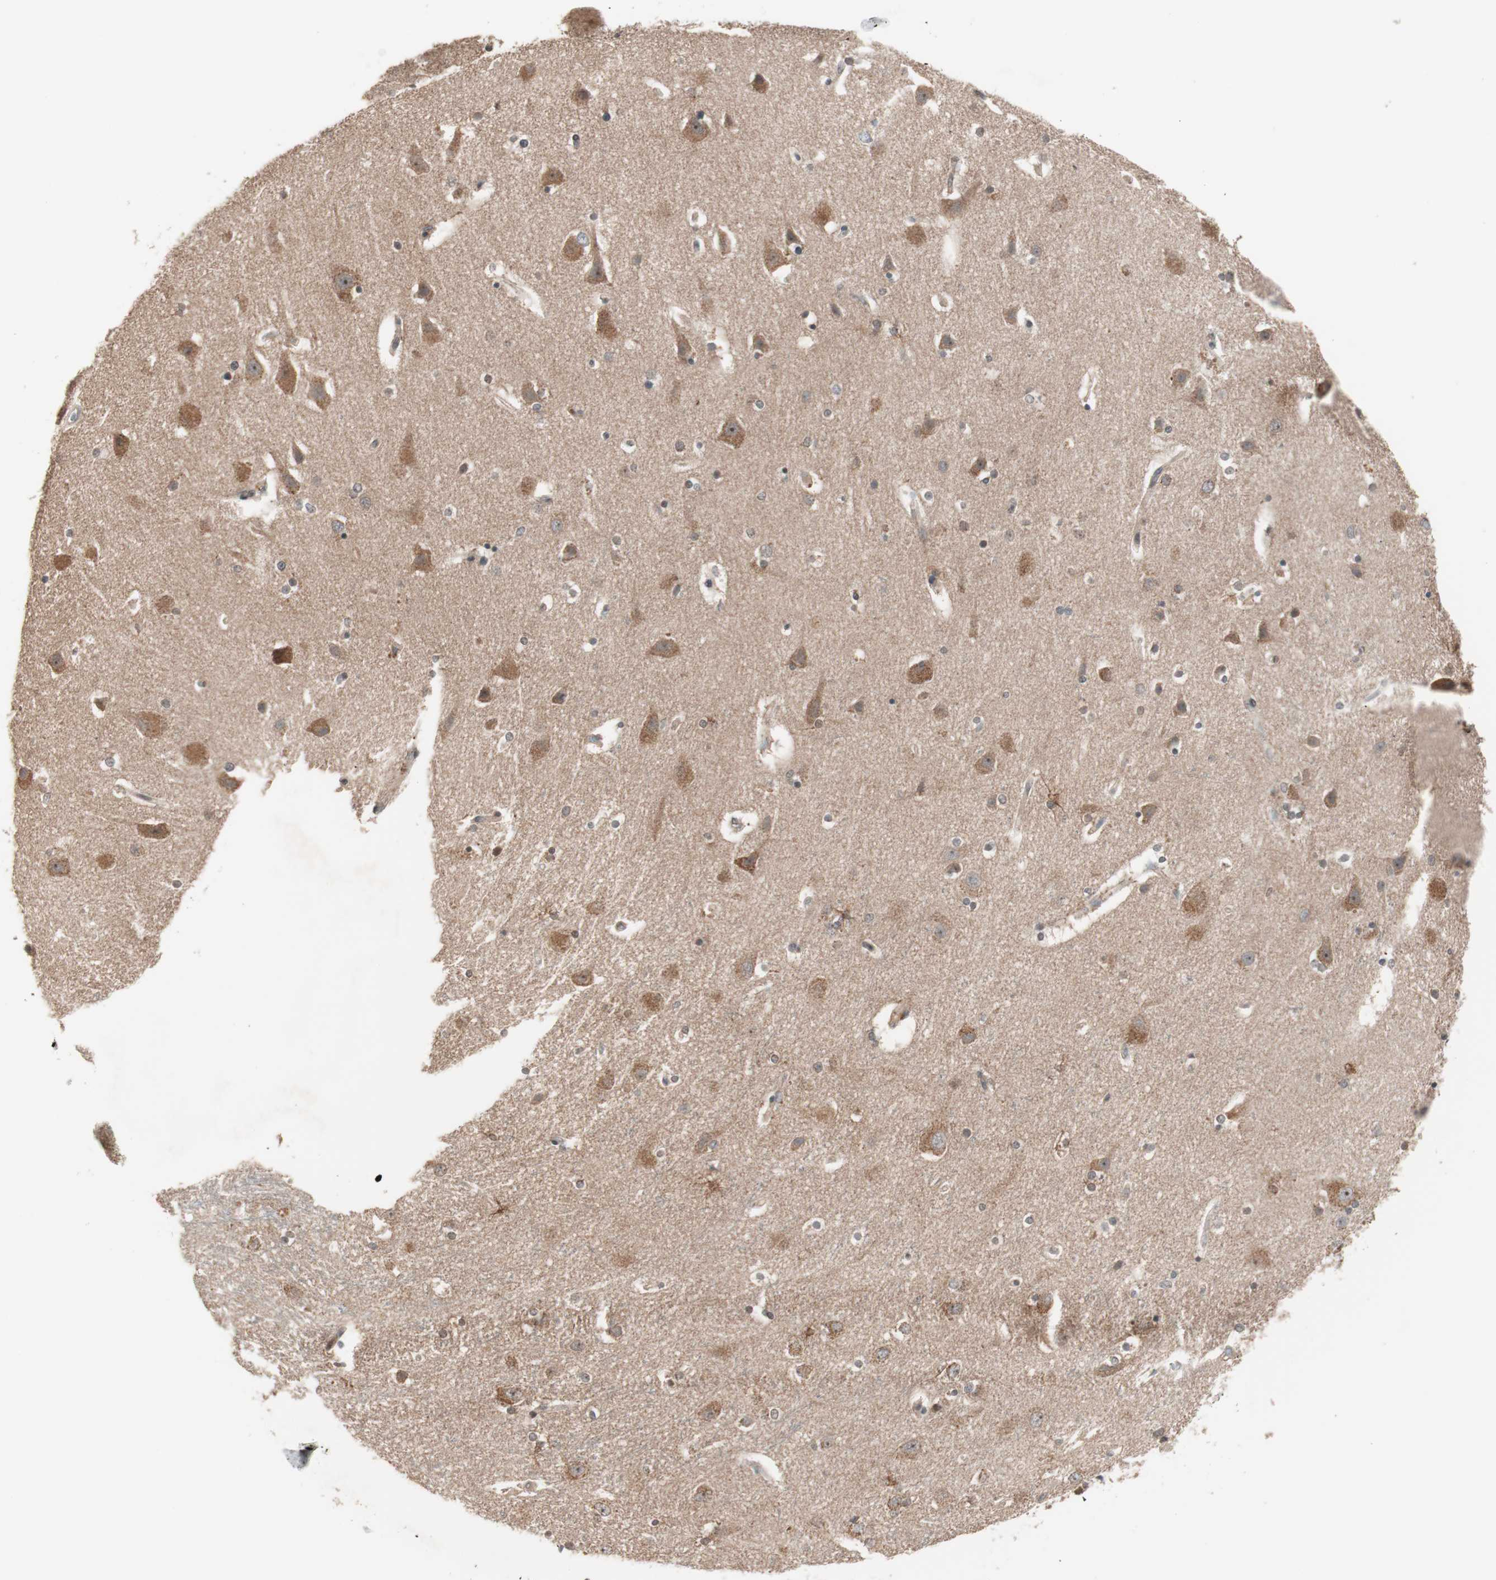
{"staining": {"intensity": "moderate", "quantity": ">75%", "location": "cytoplasmic/membranous"}, "tissue": "caudate", "cell_type": "Glial cells", "image_type": "normal", "snomed": [{"axis": "morphology", "description": "Normal tissue, NOS"}, {"axis": "topography", "description": "Lateral ventricle wall"}], "caption": "Immunohistochemical staining of benign caudate displays >75% levels of moderate cytoplasmic/membranous protein staining in approximately >75% of glial cells.", "gene": "FBXO5", "patient": {"sex": "female", "age": 54}}